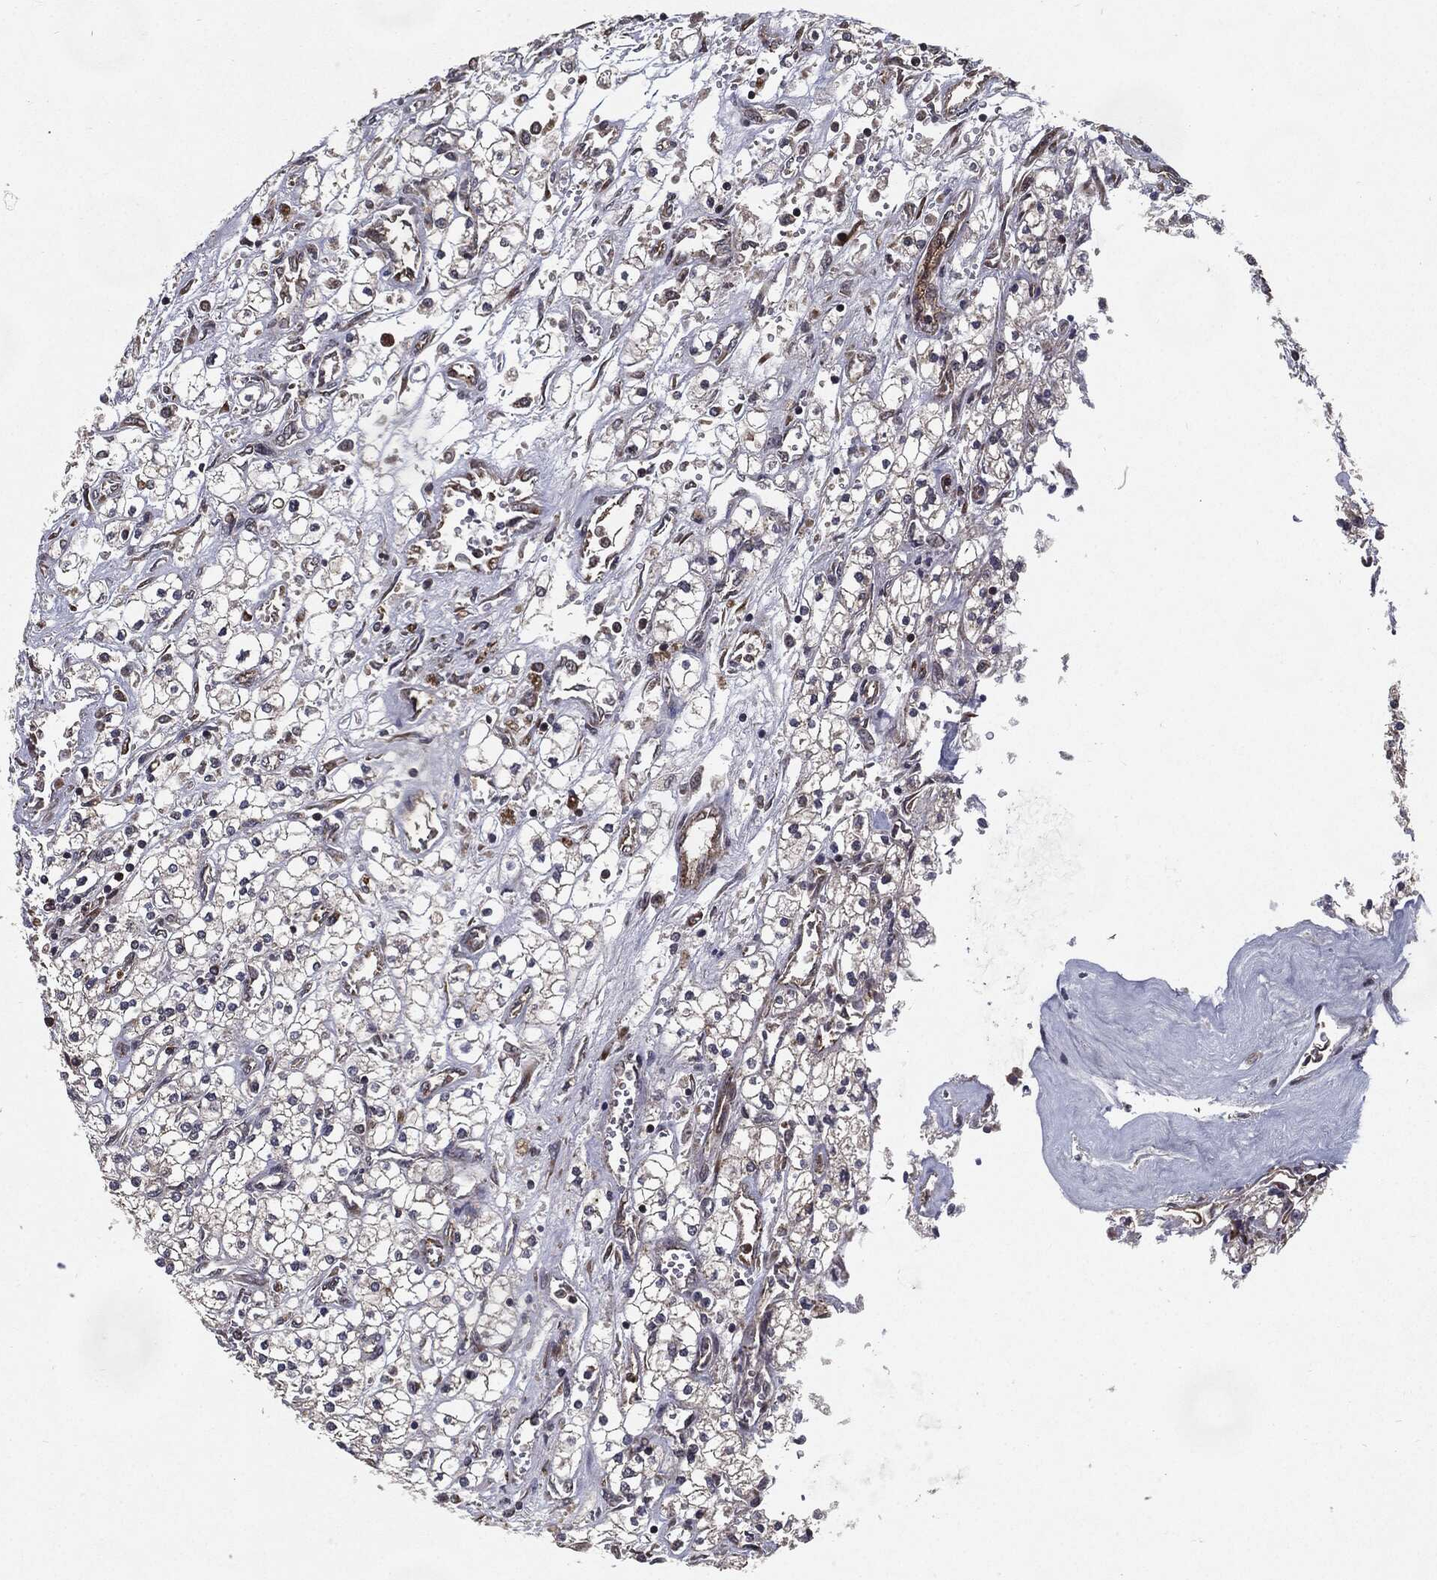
{"staining": {"intensity": "negative", "quantity": "none", "location": "none"}, "tissue": "renal cancer", "cell_type": "Tumor cells", "image_type": "cancer", "snomed": [{"axis": "morphology", "description": "Adenocarcinoma, NOS"}, {"axis": "topography", "description": "Kidney"}], "caption": "The immunohistochemistry image has no significant expression in tumor cells of renal cancer tissue.", "gene": "HDAC5", "patient": {"sex": "male", "age": 80}}